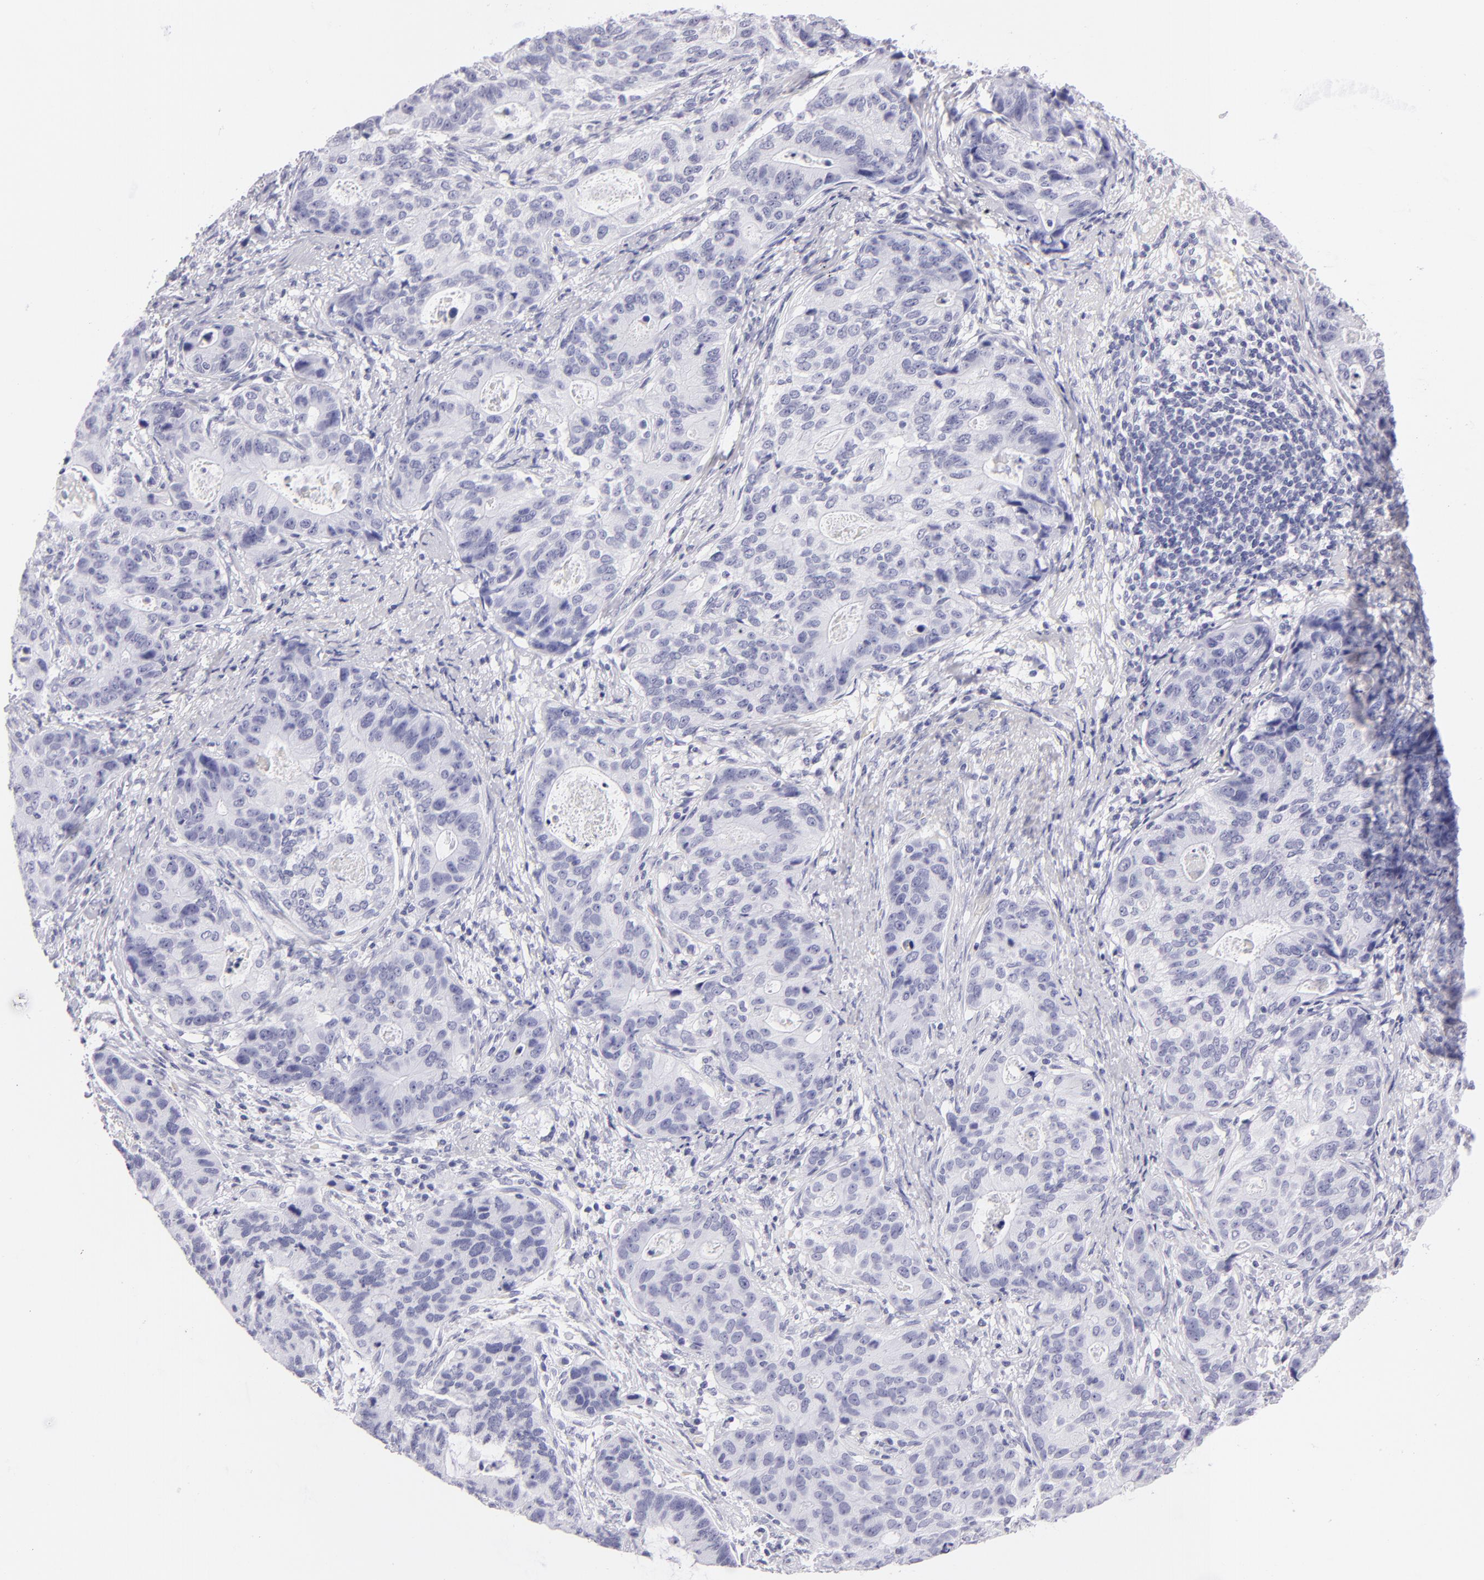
{"staining": {"intensity": "negative", "quantity": "none", "location": "none"}, "tissue": "stomach cancer", "cell_type": "Tumor cells", "image_type": "cancer", "snomed": [{"axis": "morphology", "description": "Adenocarcinoma, NOS"}, {"axis": "topography", "description": "Esophagus"}, {"axis": "topography", "description": "Stomach"}], "caption": "Stomach cancer was stained to show a protein in brown. There is no significant positivity in tumor cells.", "gene": "PVALB", "patient": {"sex": "male", "age": 74}}